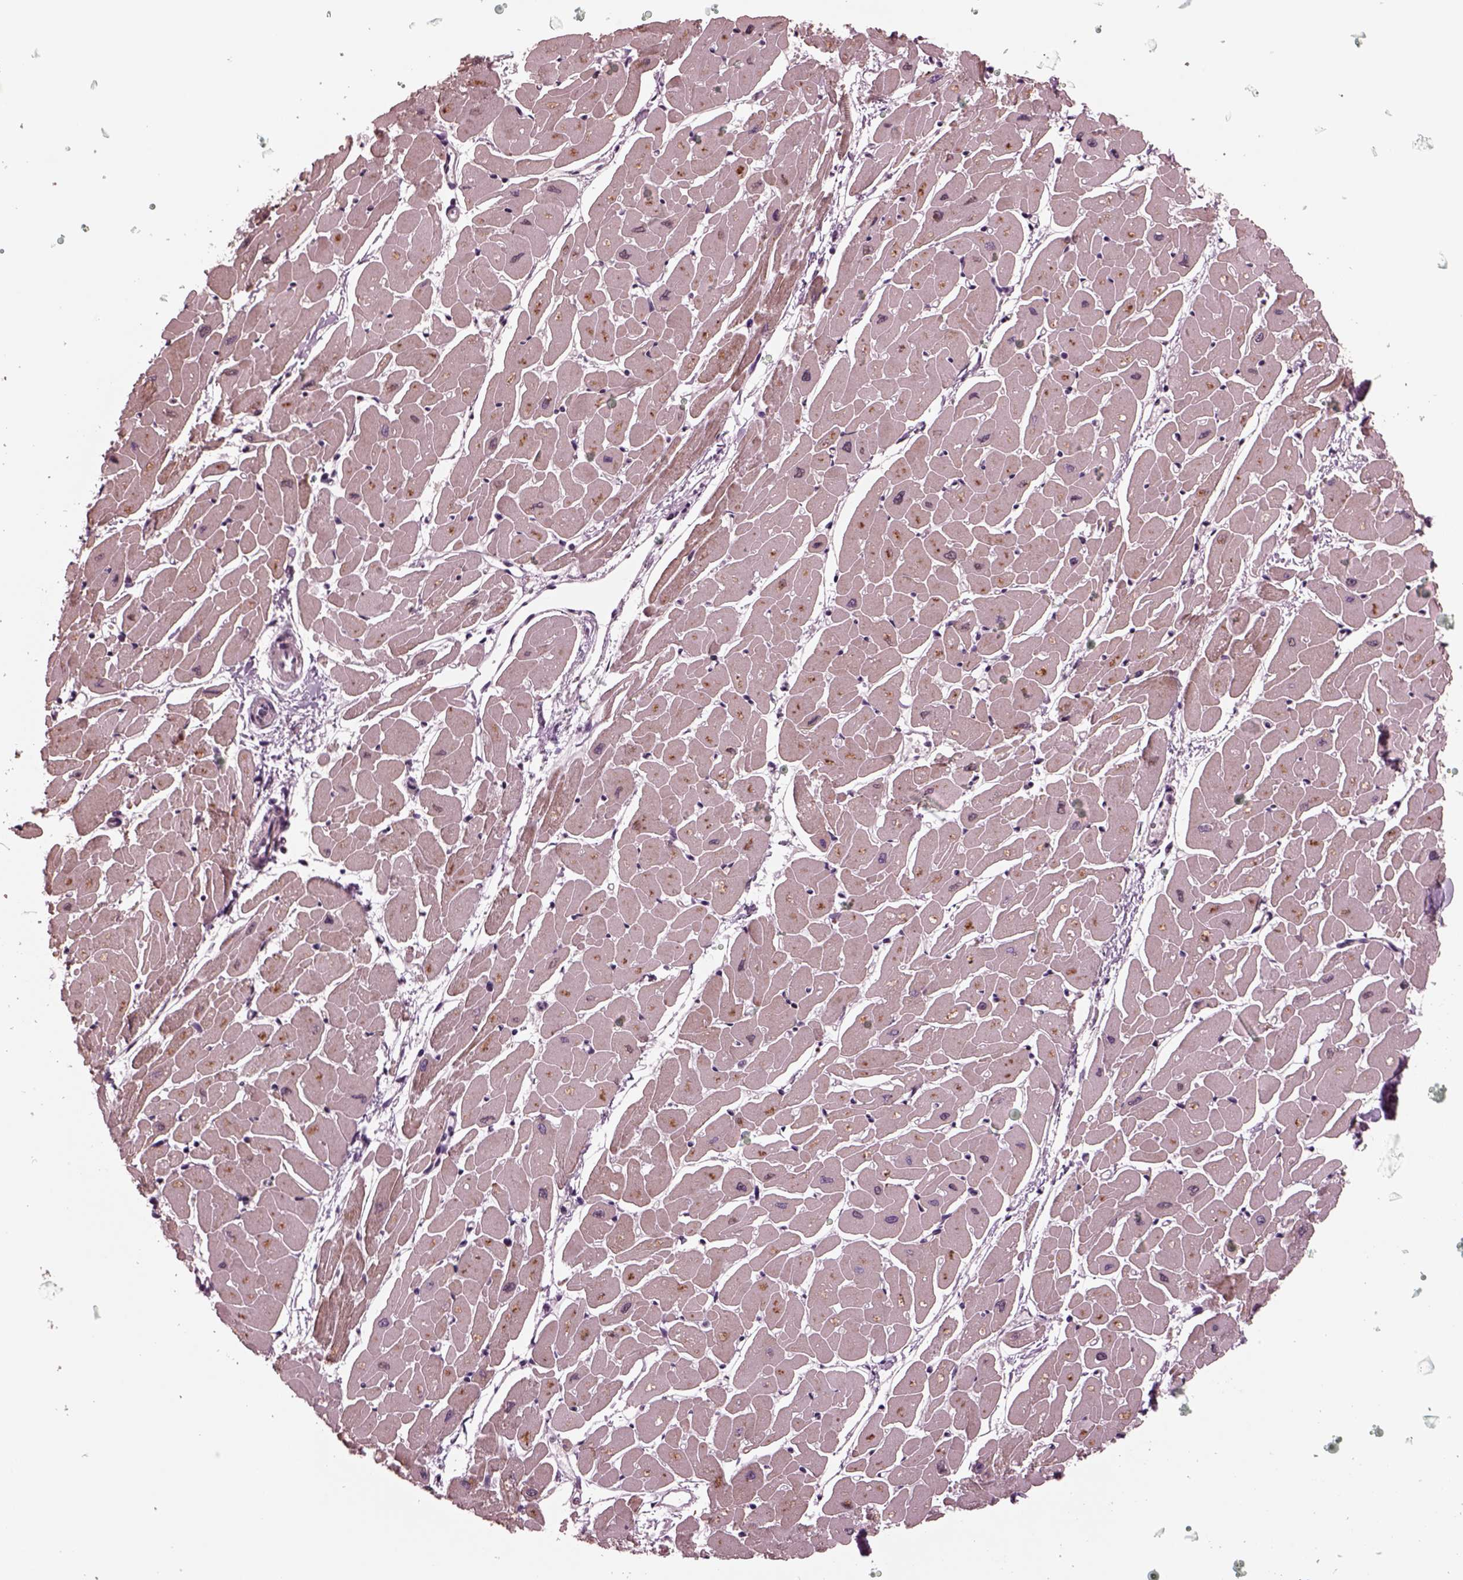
{"staining": {"intensity": "moderate", "quantity": "25%-75%", "location": "cytoplasmic/membranous,nuclear"}, "tissue": "heart muscle", "cell_type": "Cardiomyocytes", "image_type": "normal", "snomed": [{"axis": "morphology", "description": "Normal tissue, NOS"}, {"axis": "topography", "description": "Heart"}], "caption": "Cardiomyocytes reveal medium levels of moderate cytoplasmic/membranous,nuclear positivity in approximately 25%-75% of cells in unremarkable heart muscle.", "gene": "NAP1L5", "patient": {"sex": "male", "age": 57}}